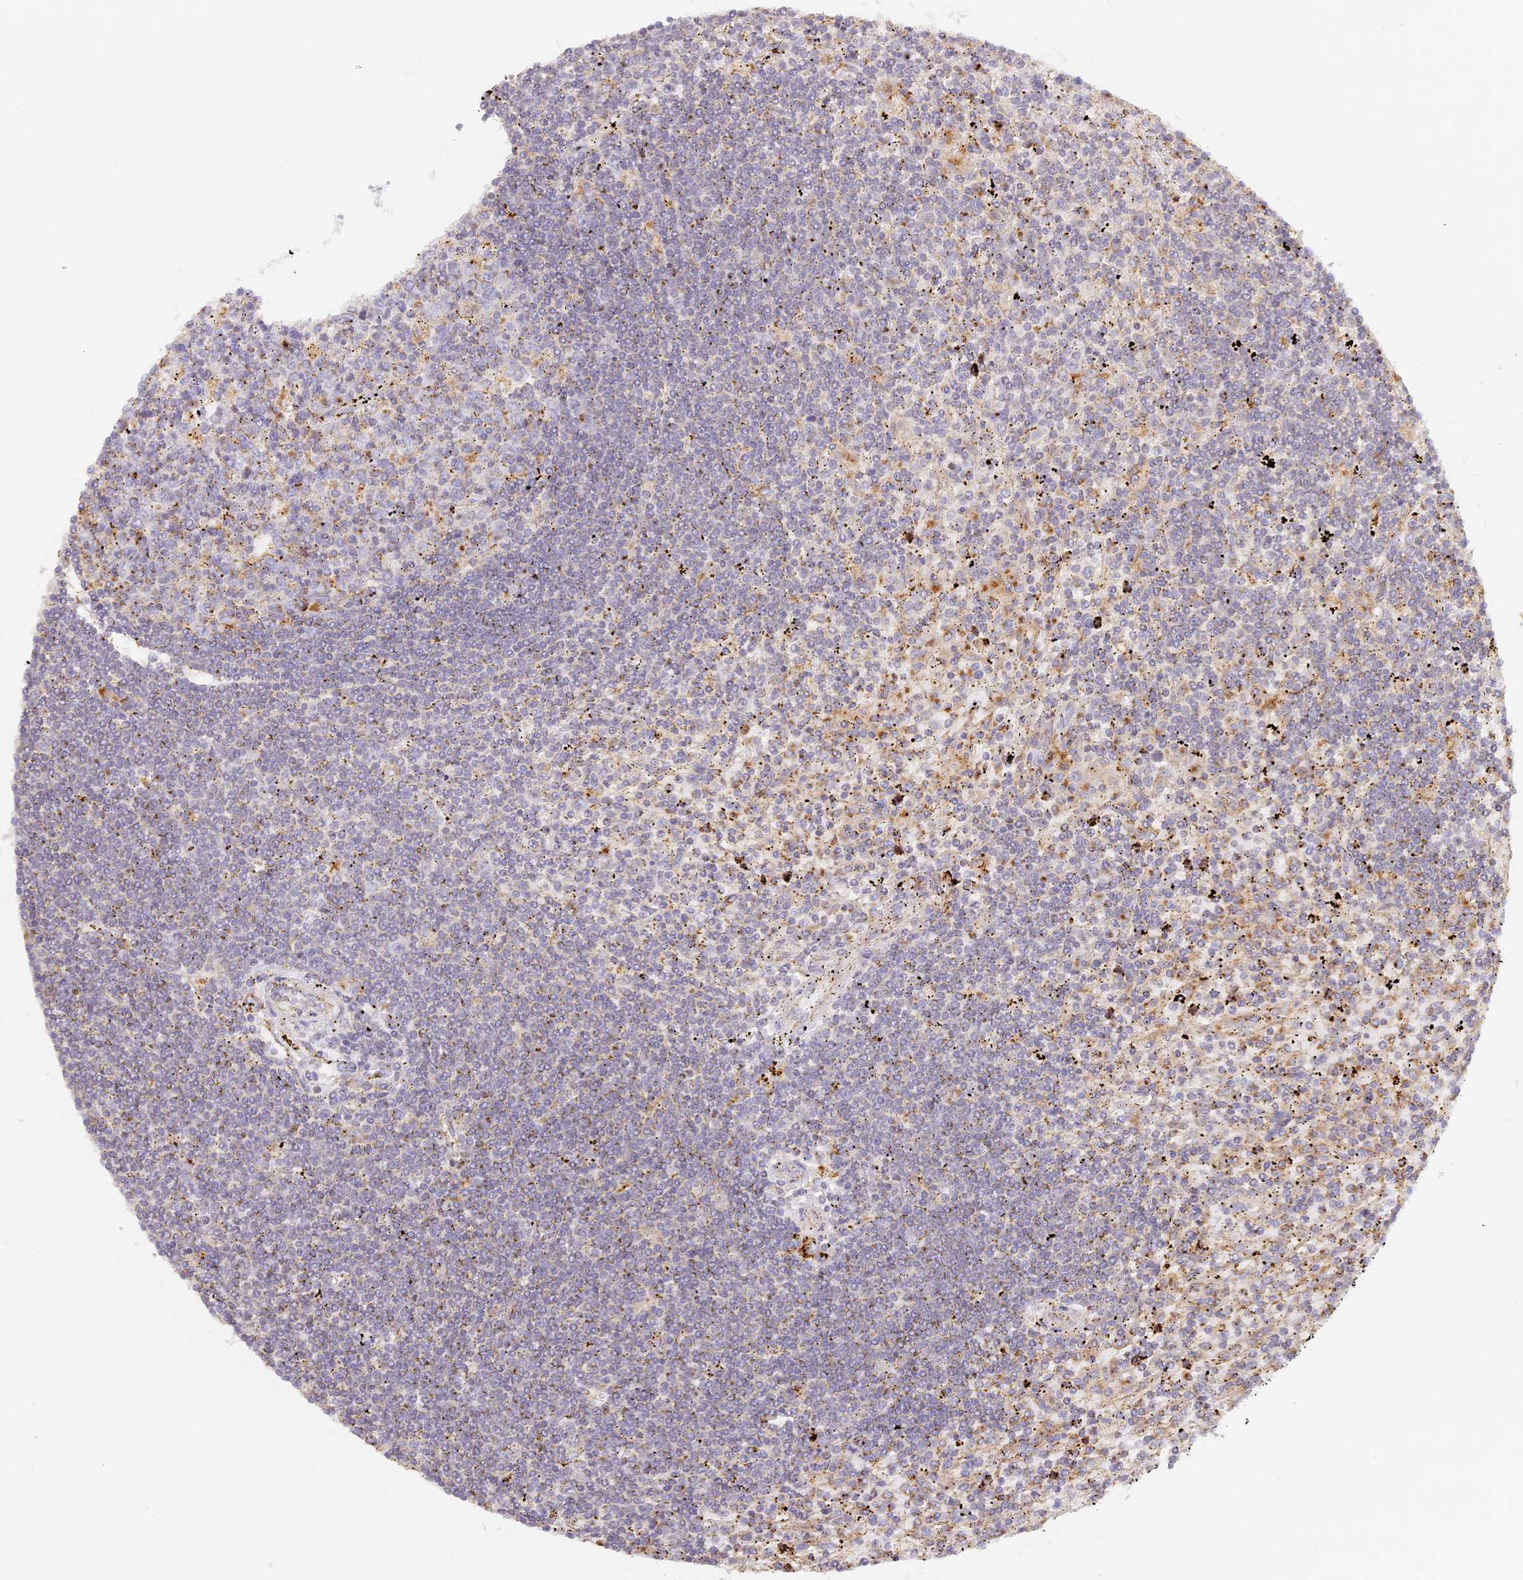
{"staining": {"intensity": "moderate", "quantity": "<25%", "location": "cytoplasmic/membranous"}, "tissue": "lymphoma", "cell_type": "Tumor cells", "image_type": "cancer", "snomed": [{"axis": "morphology", "description": "Malignant lymphoma, non-Hodgkin's type, Low grade"}, {"axis": "topography", "description": "Spleen"}], "caption": "Lymphoma tissue displays moderate cytoplasmic/membranous expression in approximately <25% of tumor cells, visualized by immunohistochemistry.", "gene": "LAMP2", "patient": {"sex": "male", "age": 76}}